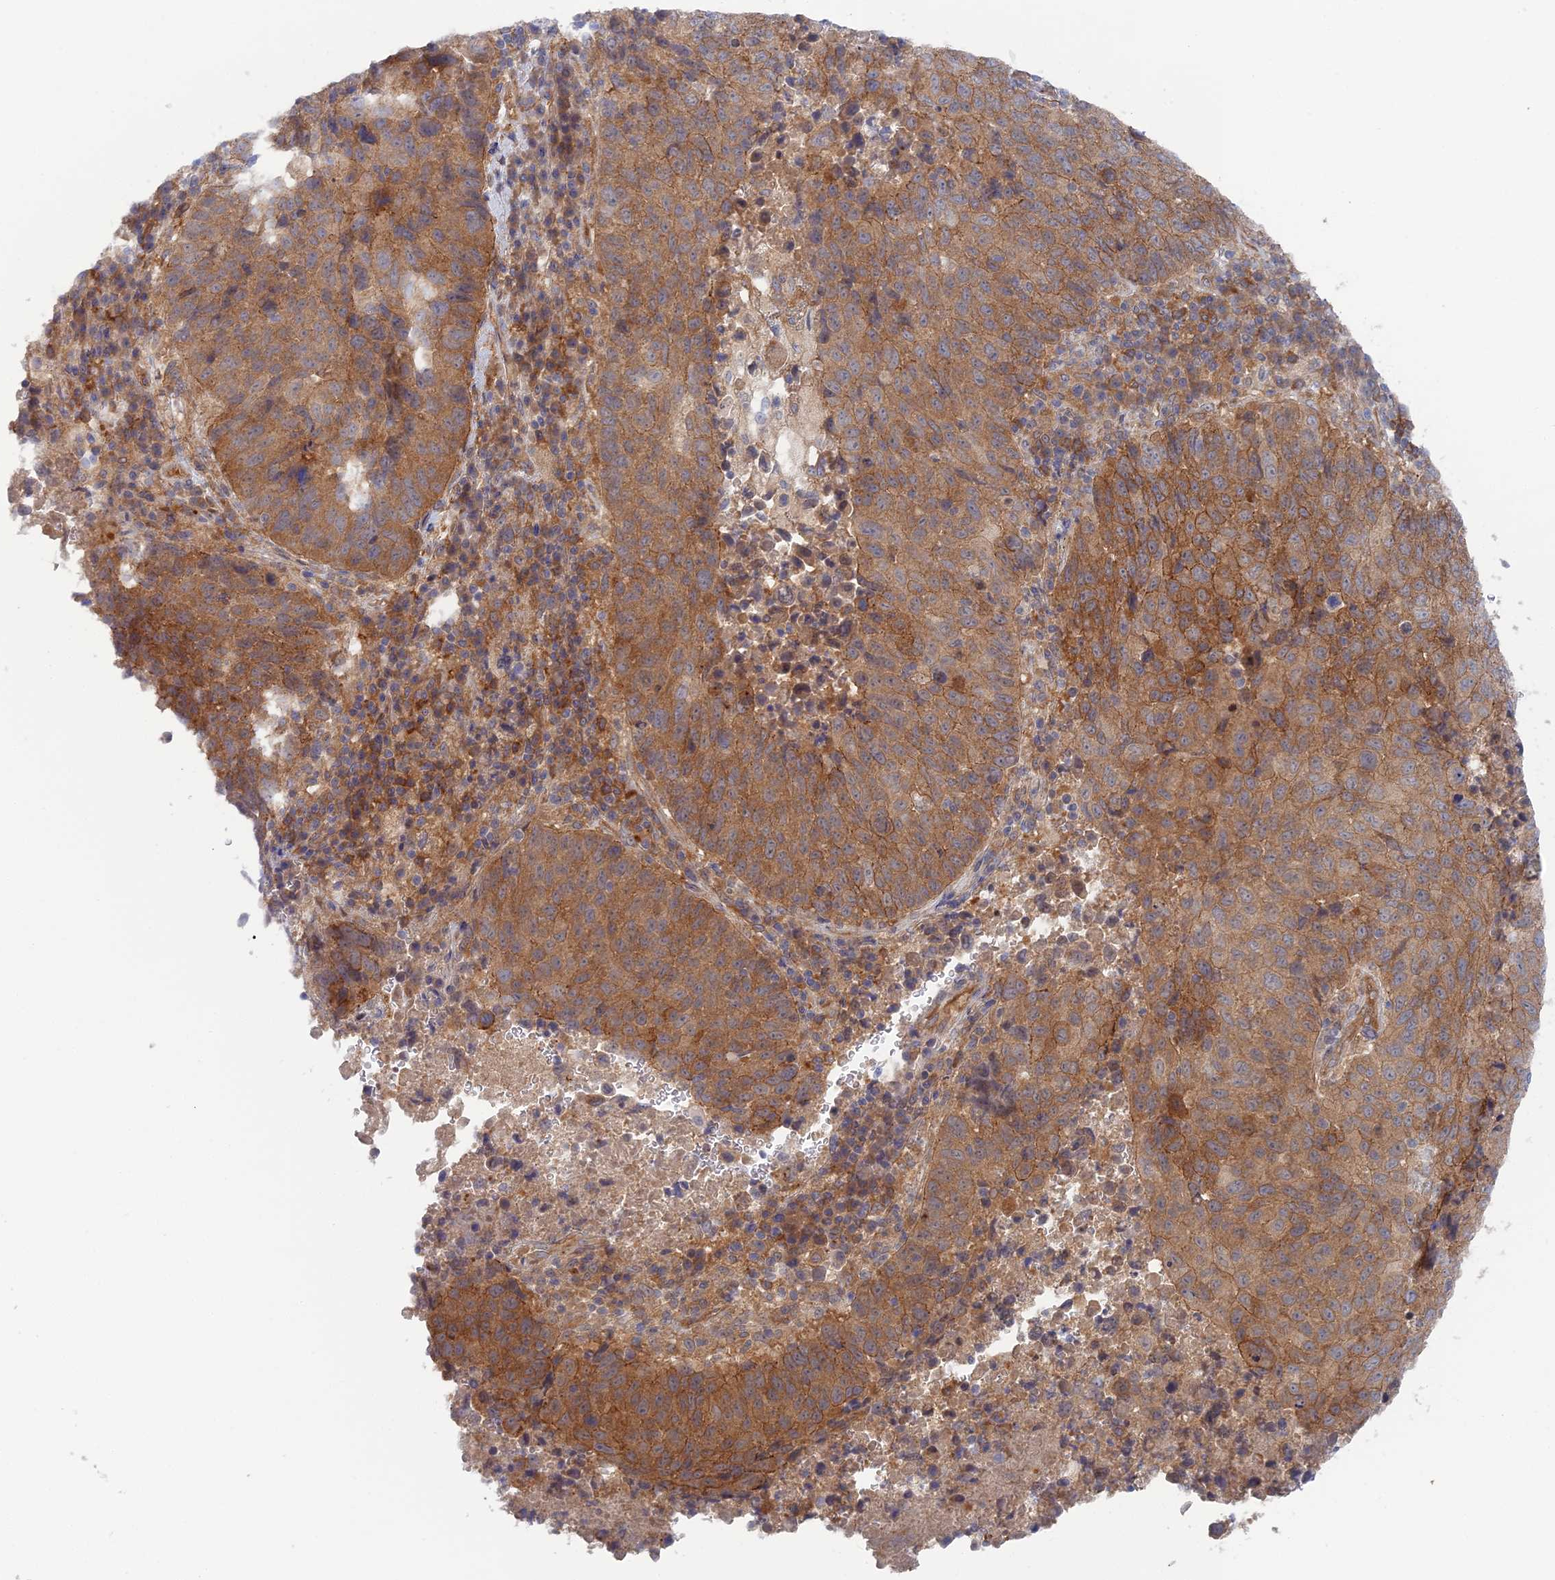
{"staining": {"intensity": "moderate", "quantity": ">75%", "location": "cytoplasmic/membranous"}, "tissue": "lung cancer", "cell_type": "Tumor cells", "image_type": "cancer", "snomed": [{"axis": "morphology", "description": "Squamous cell carcinoma, NOS"}, {"axis": "topography", "description": "Lung"}], "caption": "Immunohistochemistry (DAB (3,3'-diaminobenzidine)) staining of lung cancer (squamous cell carcinoma) displays moderate cytoplasmic/membranous protein positivity in approximately >75% of tumor cells.", "gene": "ABHD1", "patient": {"sex": "male", "age": 73}}